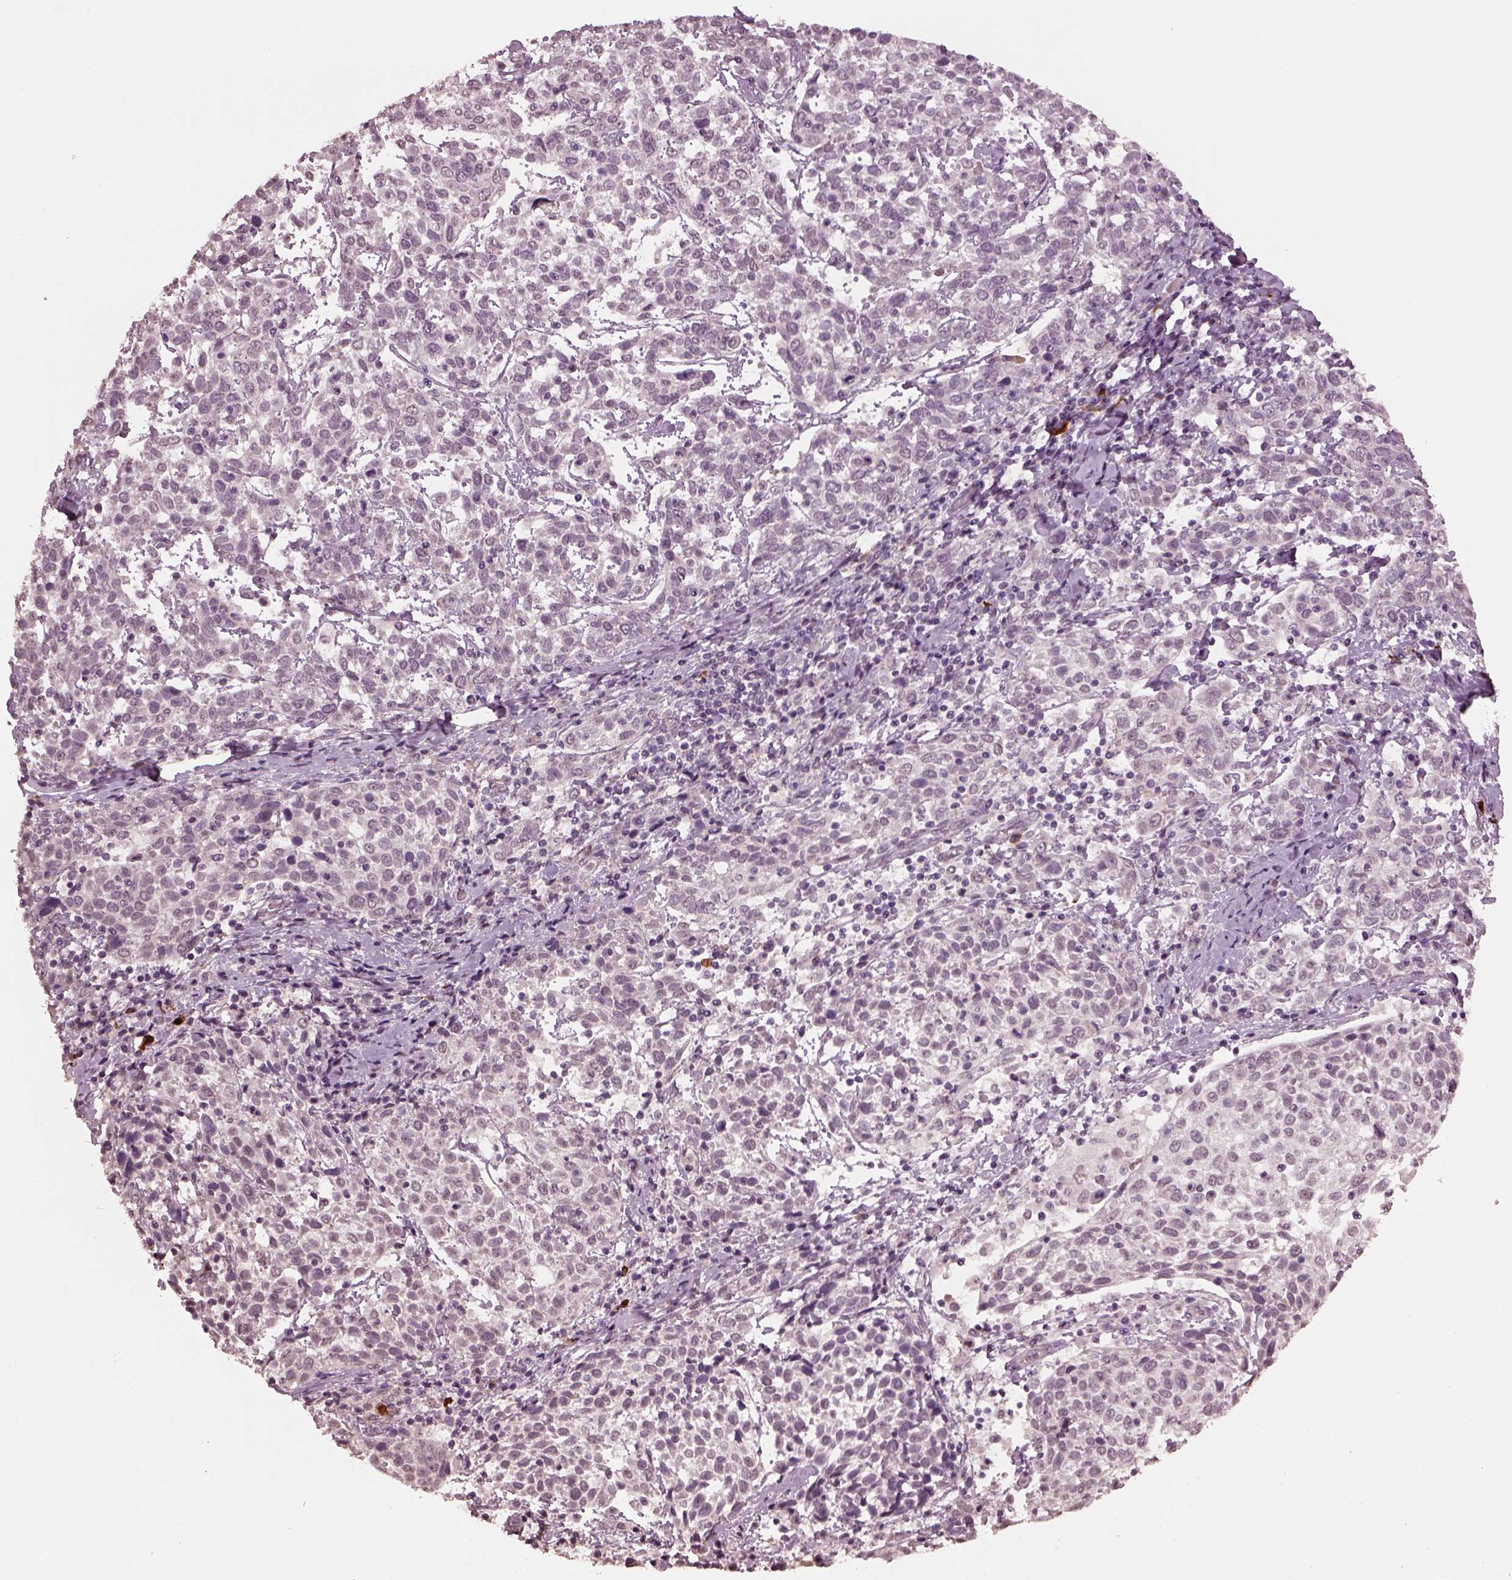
{"staining": {"intensity": "negative", "quantity": "none", "location": "none"}, "tissue": "cervical cancer", "cell_type": "Tumor cells", "image_type": "cancer", "snomed": [{"axis": "morphology", "description": "Squamous cell carcinoma, NOS"}, {"axis": "topography", "description": "Cervix"}], "caption": "Cervical squamous cell carcinoma was stained to show a protein in brown. There is no significant expression in tumor cells.", "gene": "IL18RAP", "patient": {"sex": "female", "age": 61}}